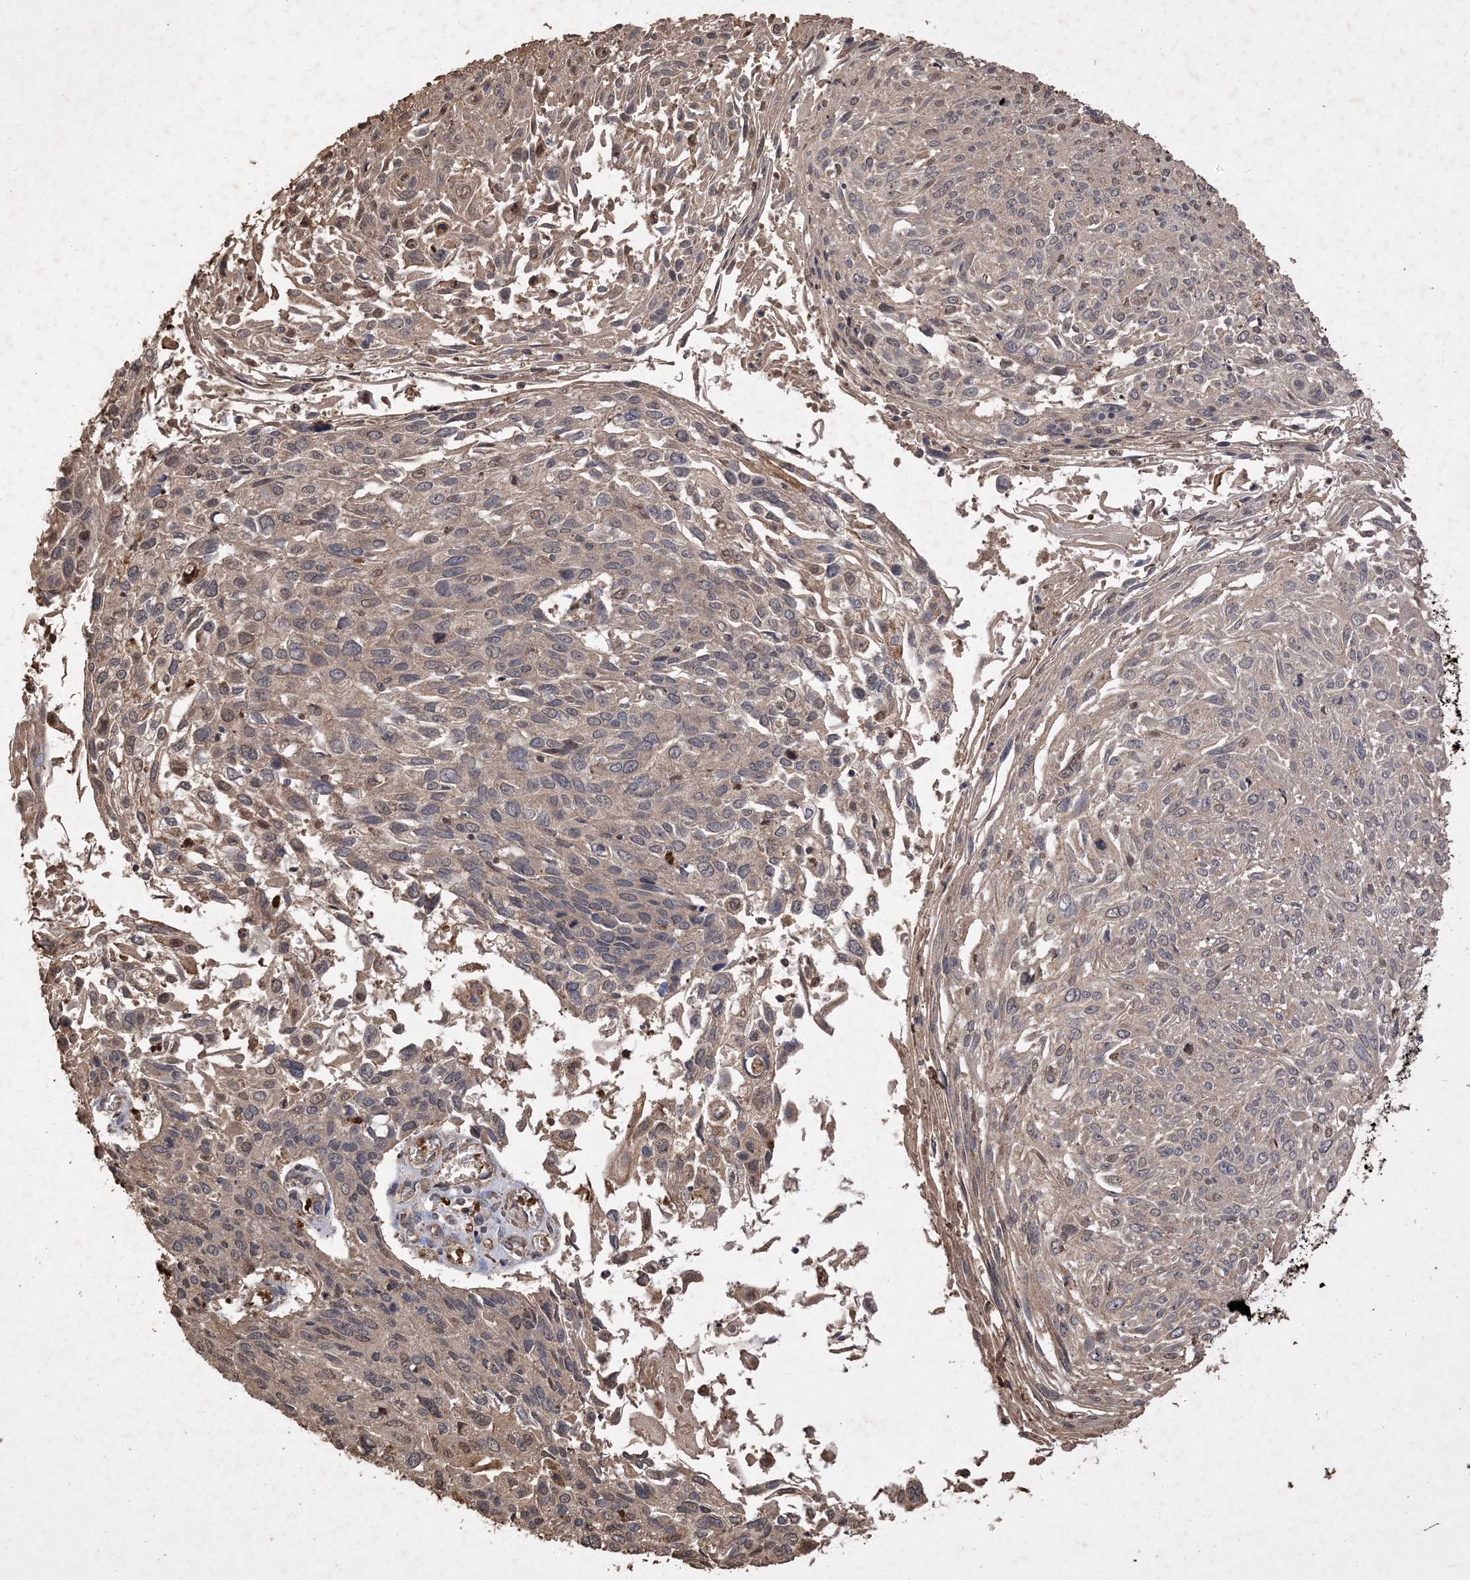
{"staining": {"intensity": "weak", "quantity": "25%-75%", "location": "cytoplasmic/membranous"}, "tissue": "cervical cancer", "cell_type": "Tumor cells", "image_type": "cancer", "snomed": [{"axis": "morphology", "description": "Squamous cell carcinoma, NOS"}, {"axis": "topography", "description": "Cervix"}], "caption": "Approximately 25%-75% of tumor cells in cervical cancer (squamous cell carcinoma) demonstrate weak cytoplasmic/membranous protein staining as visualized by brown immunohistochemical staining.", "gene": "HPS4", "patient": {"sex": "female", "age": 51}}